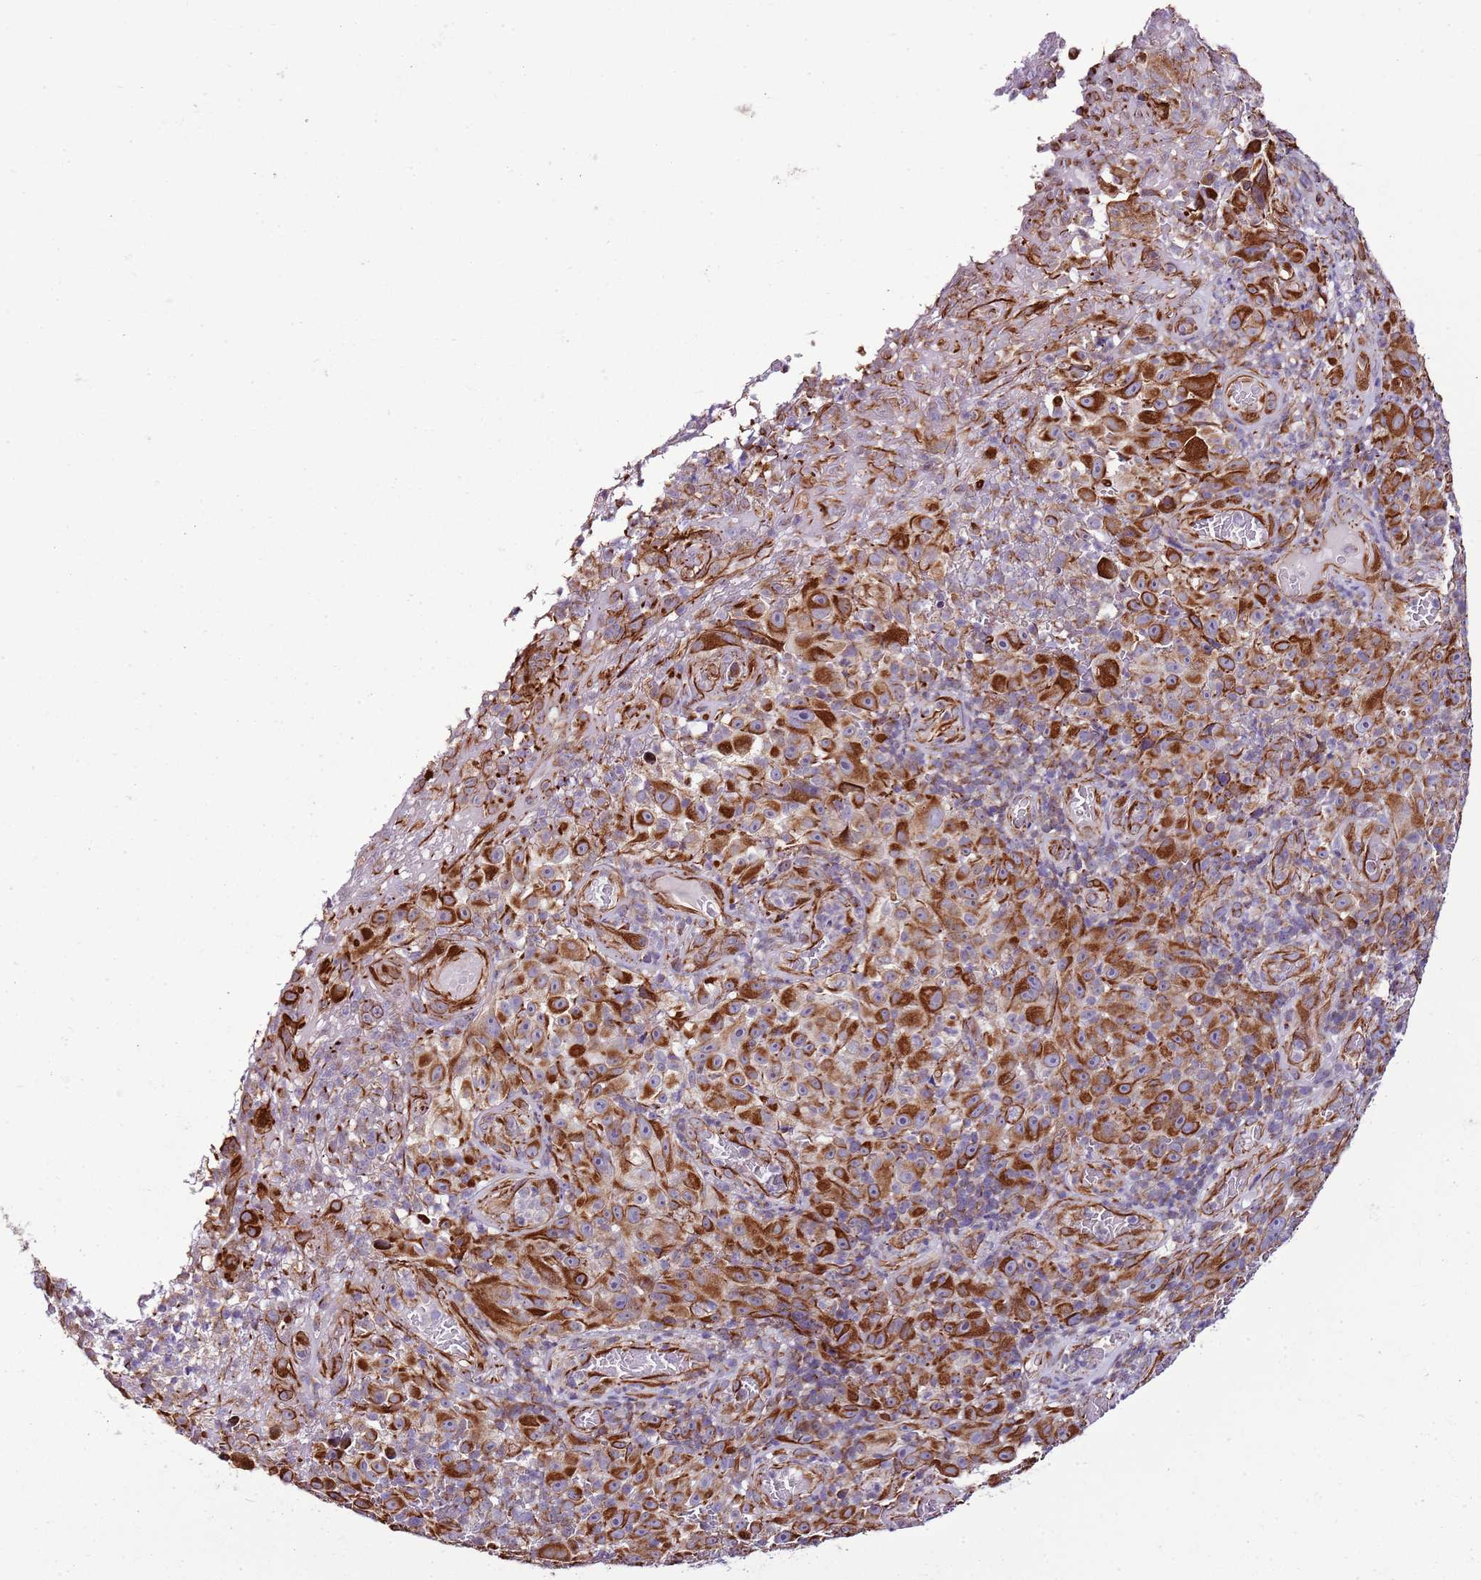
{"staining": {"intensity": "strong", "quantity": ">75%", "location": "cytoplasmic/membranous"}, "tissue": "melanoma", "cell_type": "Tumor cells", "image_type": "cancer", "snomed": [{"axis": "morphology", "description": "Malignant melanoma, NOS"}, {"axis": "topography", "description": "Skin"}], "caption": "Immunohistochemical staining of human melanoma reveals strong cytoplasmic/membranous protein staining in about >75% of tumor cells.", "gene": "ZNF786", "patient": {"sex": "female", "age": 82}}